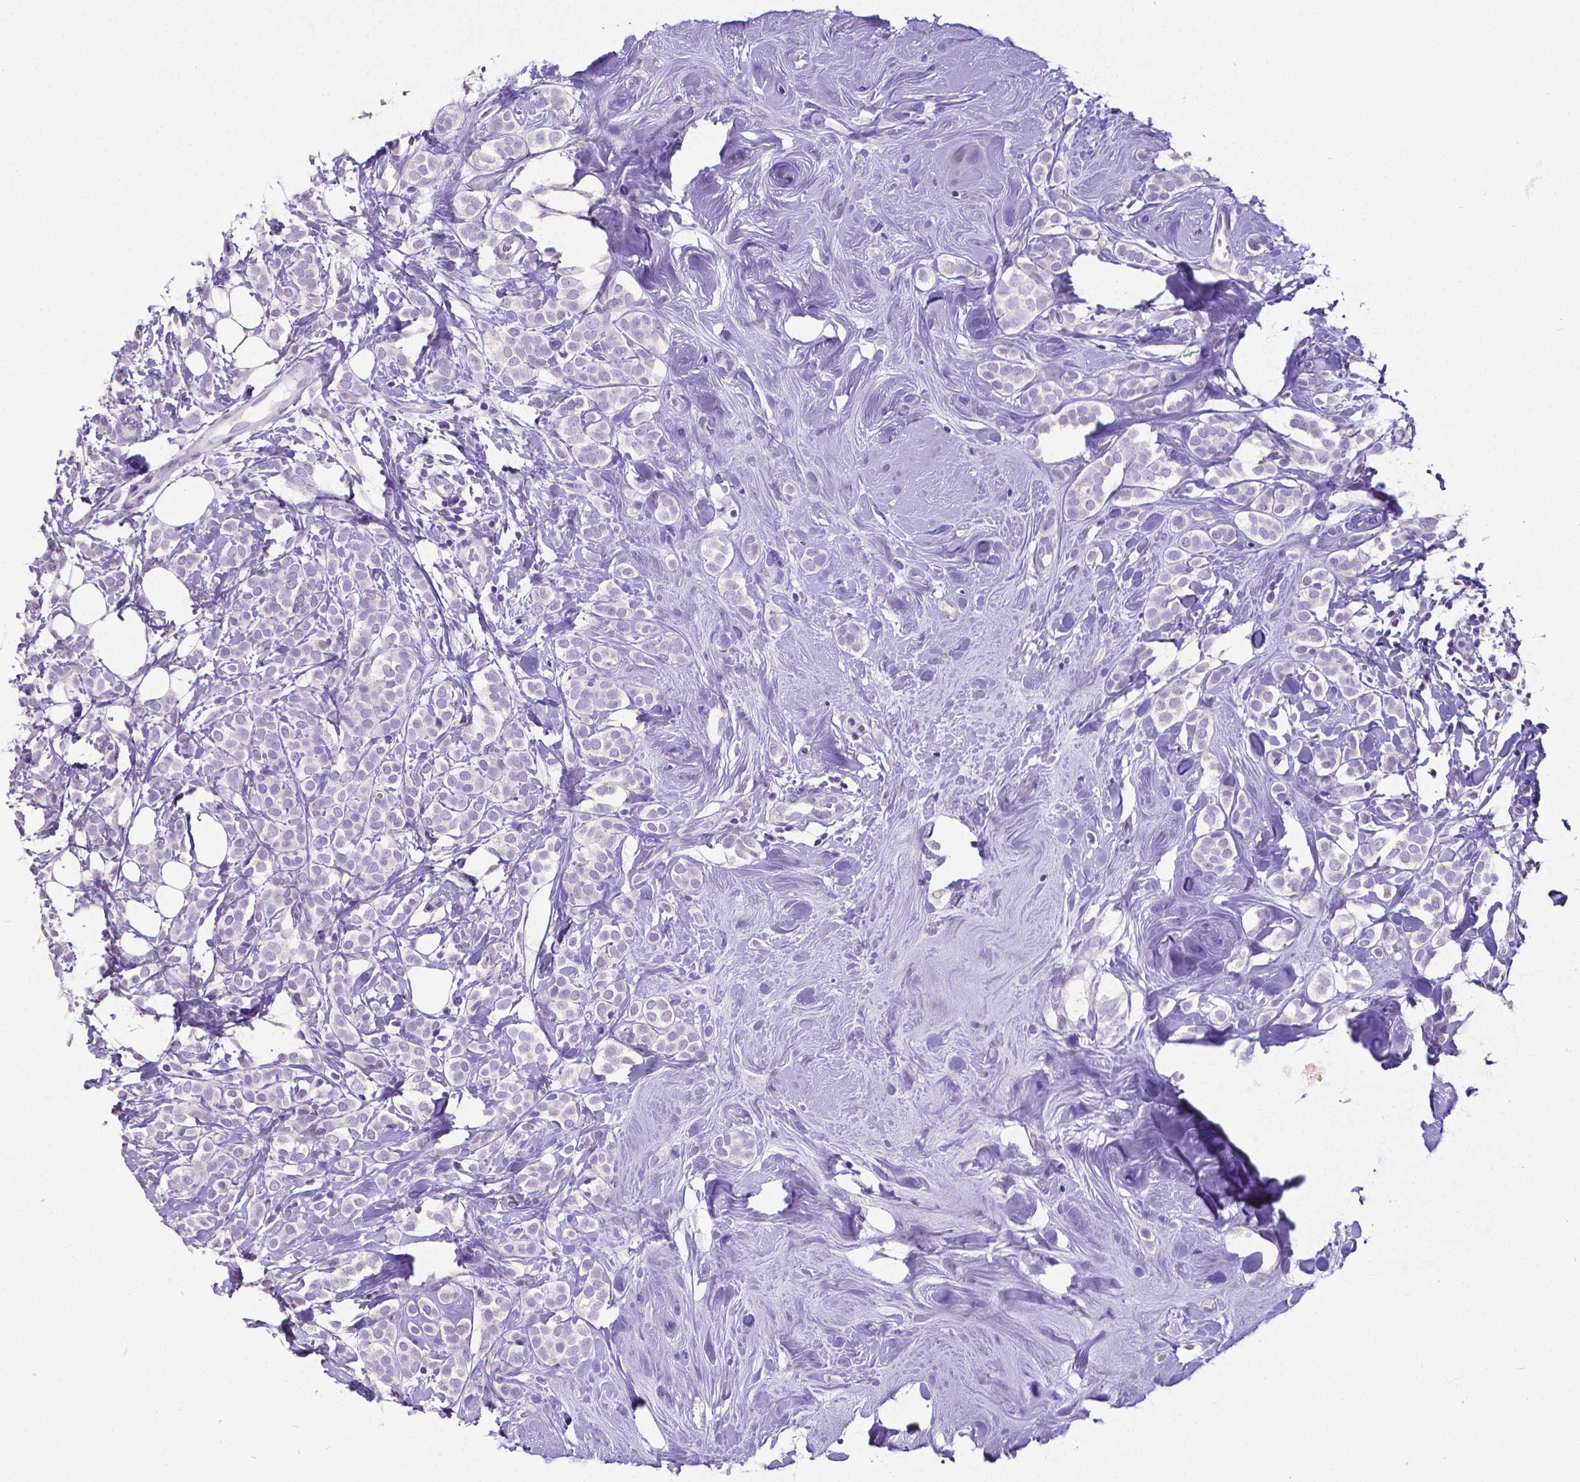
{"staining": {"intensity": "negative", "quantity": "none", "location": "none"}, "tissue": "breast cancer", "cell_type": "Tumor cells", "image_type": "cancer", "snomed": [{"axis": "morphology", "description": "Lobular carcinoma"}, {"axis": "topography", "description": "Breast"}], "caption": "Tumor cells are negative for protein expression in human breast cancer (lobular carcinoma).", "gene": "SATB2", "patient": {"sex": "female", "age": 49}}